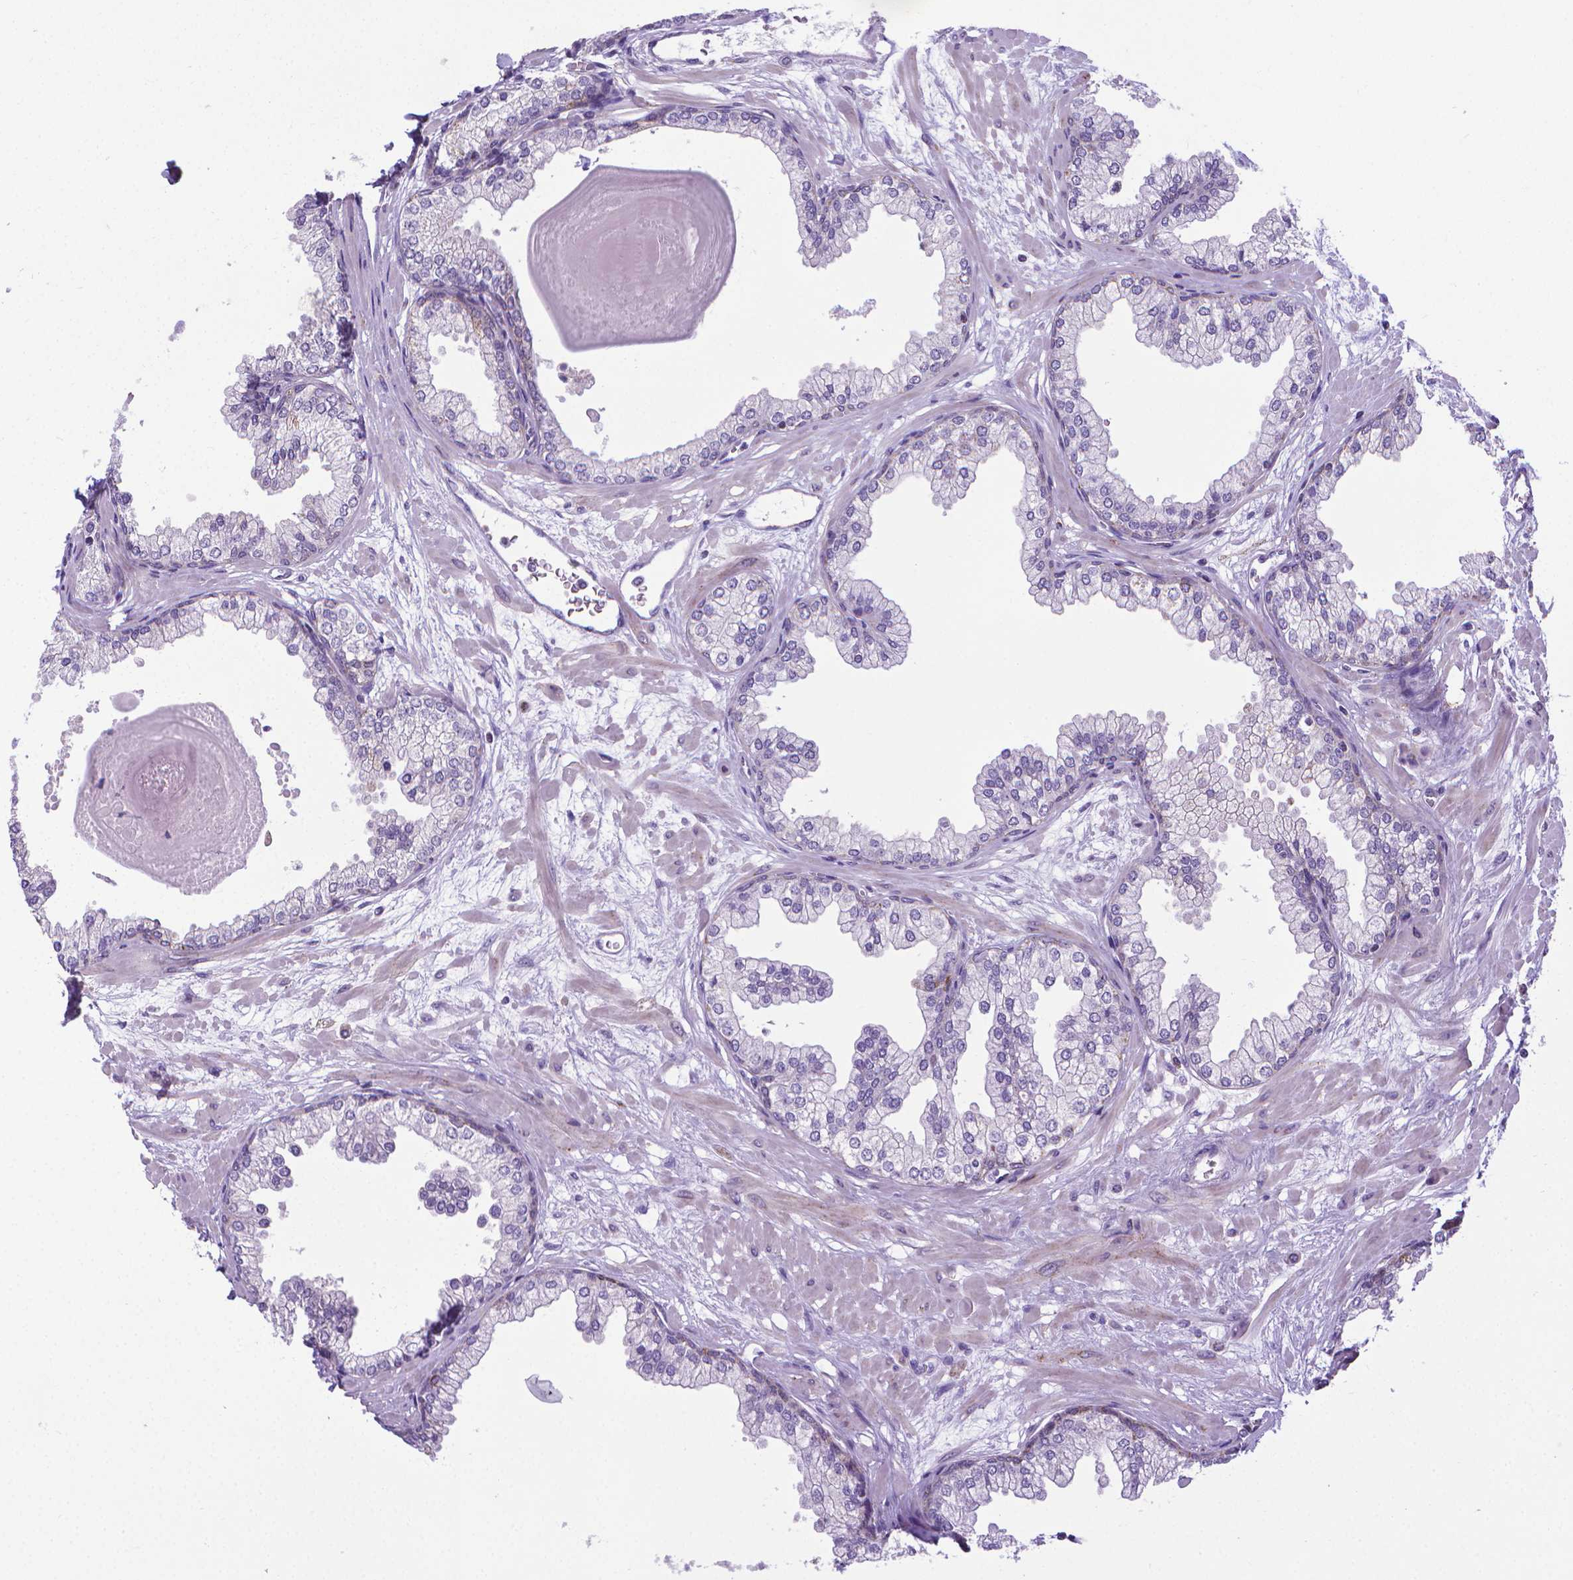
{"staining": {"intensity": "negative", "quantity": "none", "location": "none"}, "tissue": "prostate", "cell_type": "Glandular cells", "image_type": "normal", "snomed": [{"axis": "morphology", "description": "Normal tissue, NOS"}, {"axis": "topography", "description": "Prostate"}, {"axis": "topography", "description": "Peripheral nerve tissue"}], "caption": "An IHC photomicrograph of benign prostate is shown. There is no staining in glandular cells of prostate. The staining was performed using DAB to visualize the protein expression in brown, while the nuclei were stained in blue with hematoxylin (Magnification: 20x).", "gene": "POU3F3", "patient": {"sex": "male", "age": 61}}